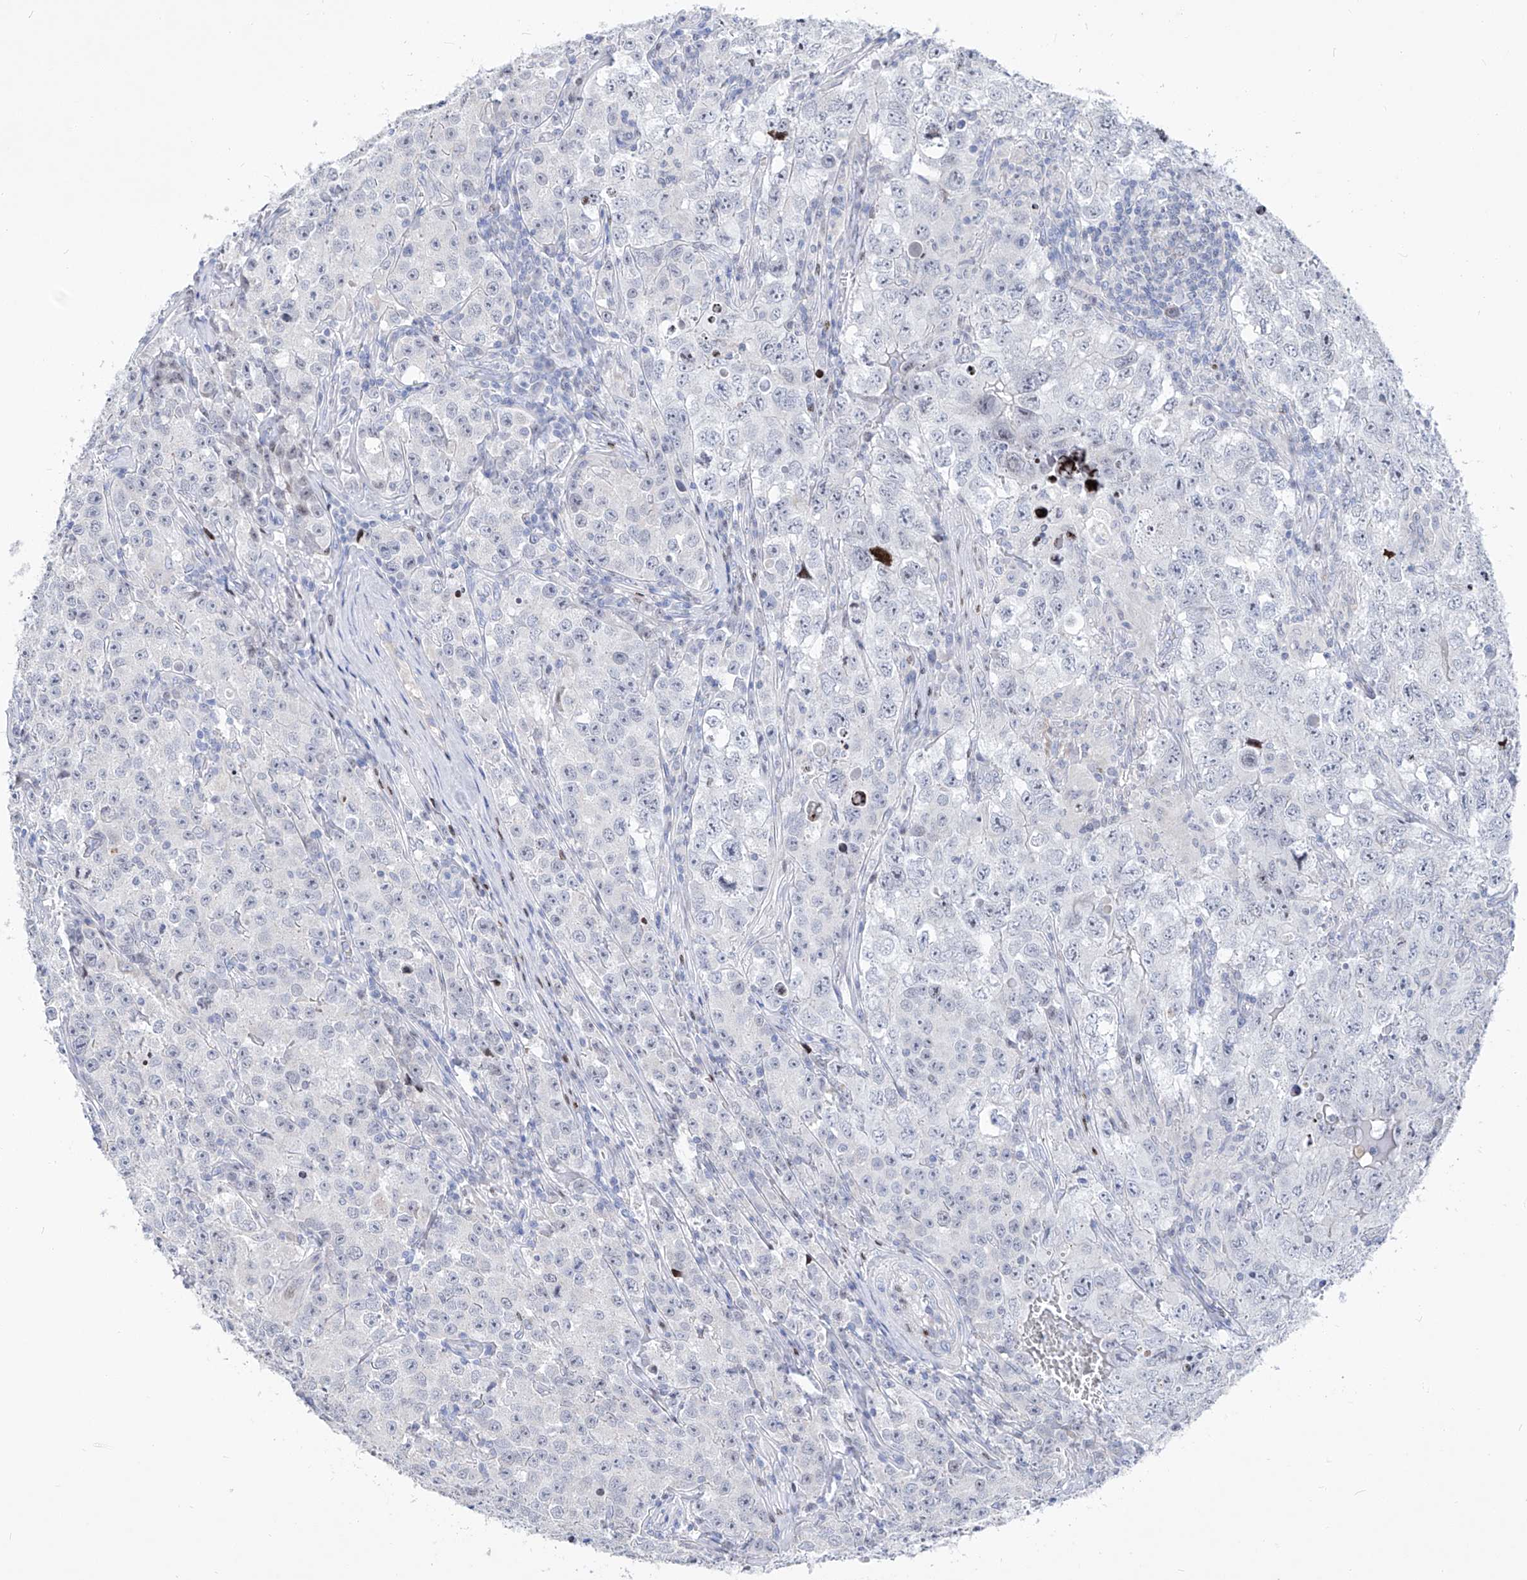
{"staining": {"intensity": "negative", "quantity": "none", "location": "none"}, "tissue": "testis cancer", "cell_type": "Tumor cells", "image_type": "cancer", "snomed": [{"axis": "morphology", "description": "Seminoma, NOS"}, {"axis": "morphology", "description": "Carcinoma, Embryonal, NOS"}, {"axis": "topography", "description": "Testis"}], "caption": "Tumor cells are negative for protein expression in human testis cancer. (DAB (3,3'-diaminobenzidine) immunohistochemistry visualized using brightfield microscopy, high magnification).", "gene": "FRS3", "patient": {"sex": "male", "age": 43}}